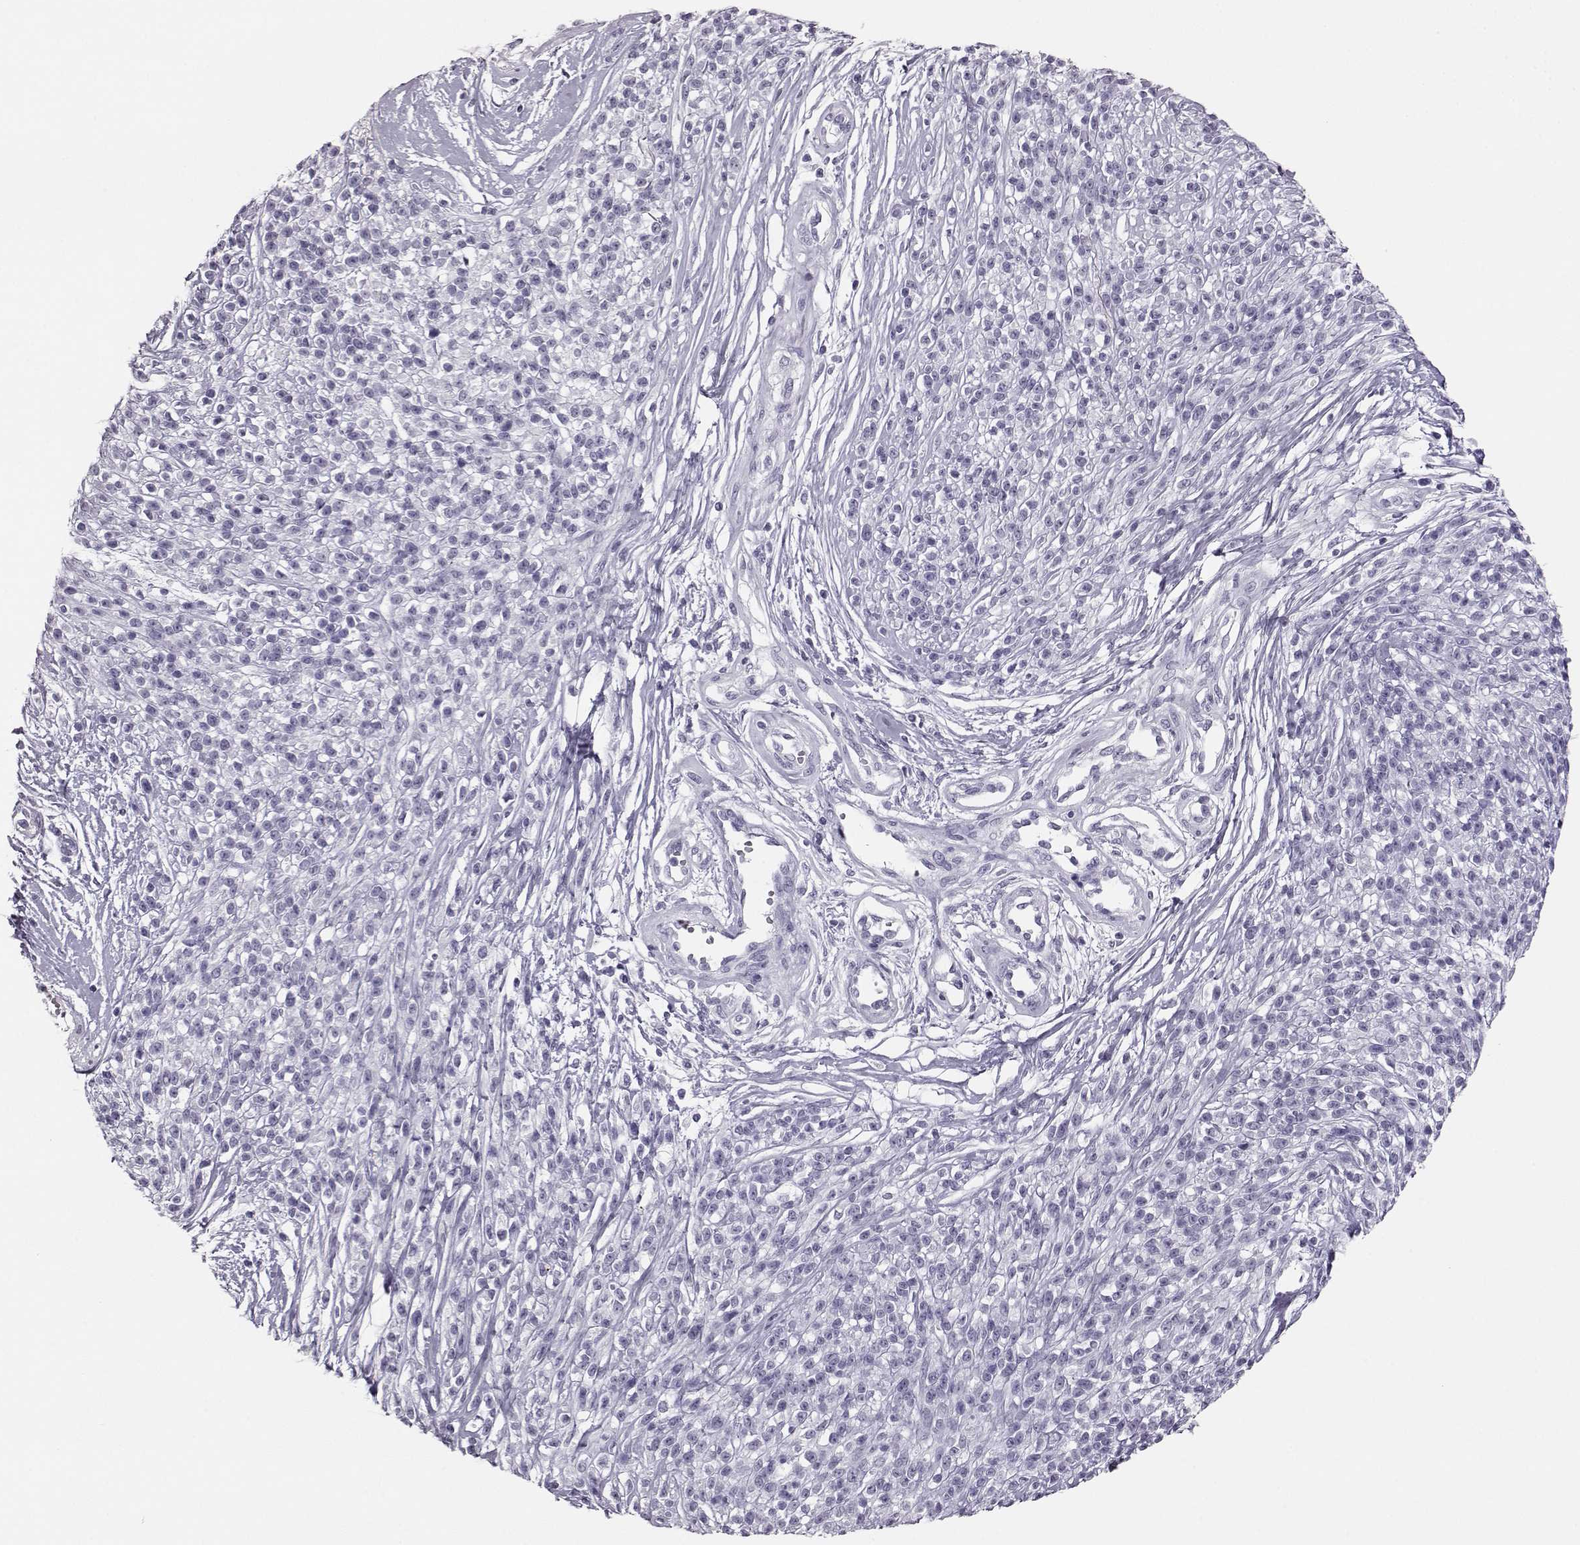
{"staining": {"intensity": "negative", "quantity": "none", "location": "none"}, "tissue": "melanoma", "cell_type": "Tumor cells", "image_type": "cancer", "snomed": [{"axis": "morphology", "description": "Malignant melanoma, NOS"}, {"axis": "topography", "description": "Skin"}, {"axis": "topography", "description": "Skin of trunk"}], "caption": "Photomicrograph shows no significant protein staining in tumor cells of malignant melanoma.", "gene": "BFSP2", "patient": {"sex": "male", "age": 74}}